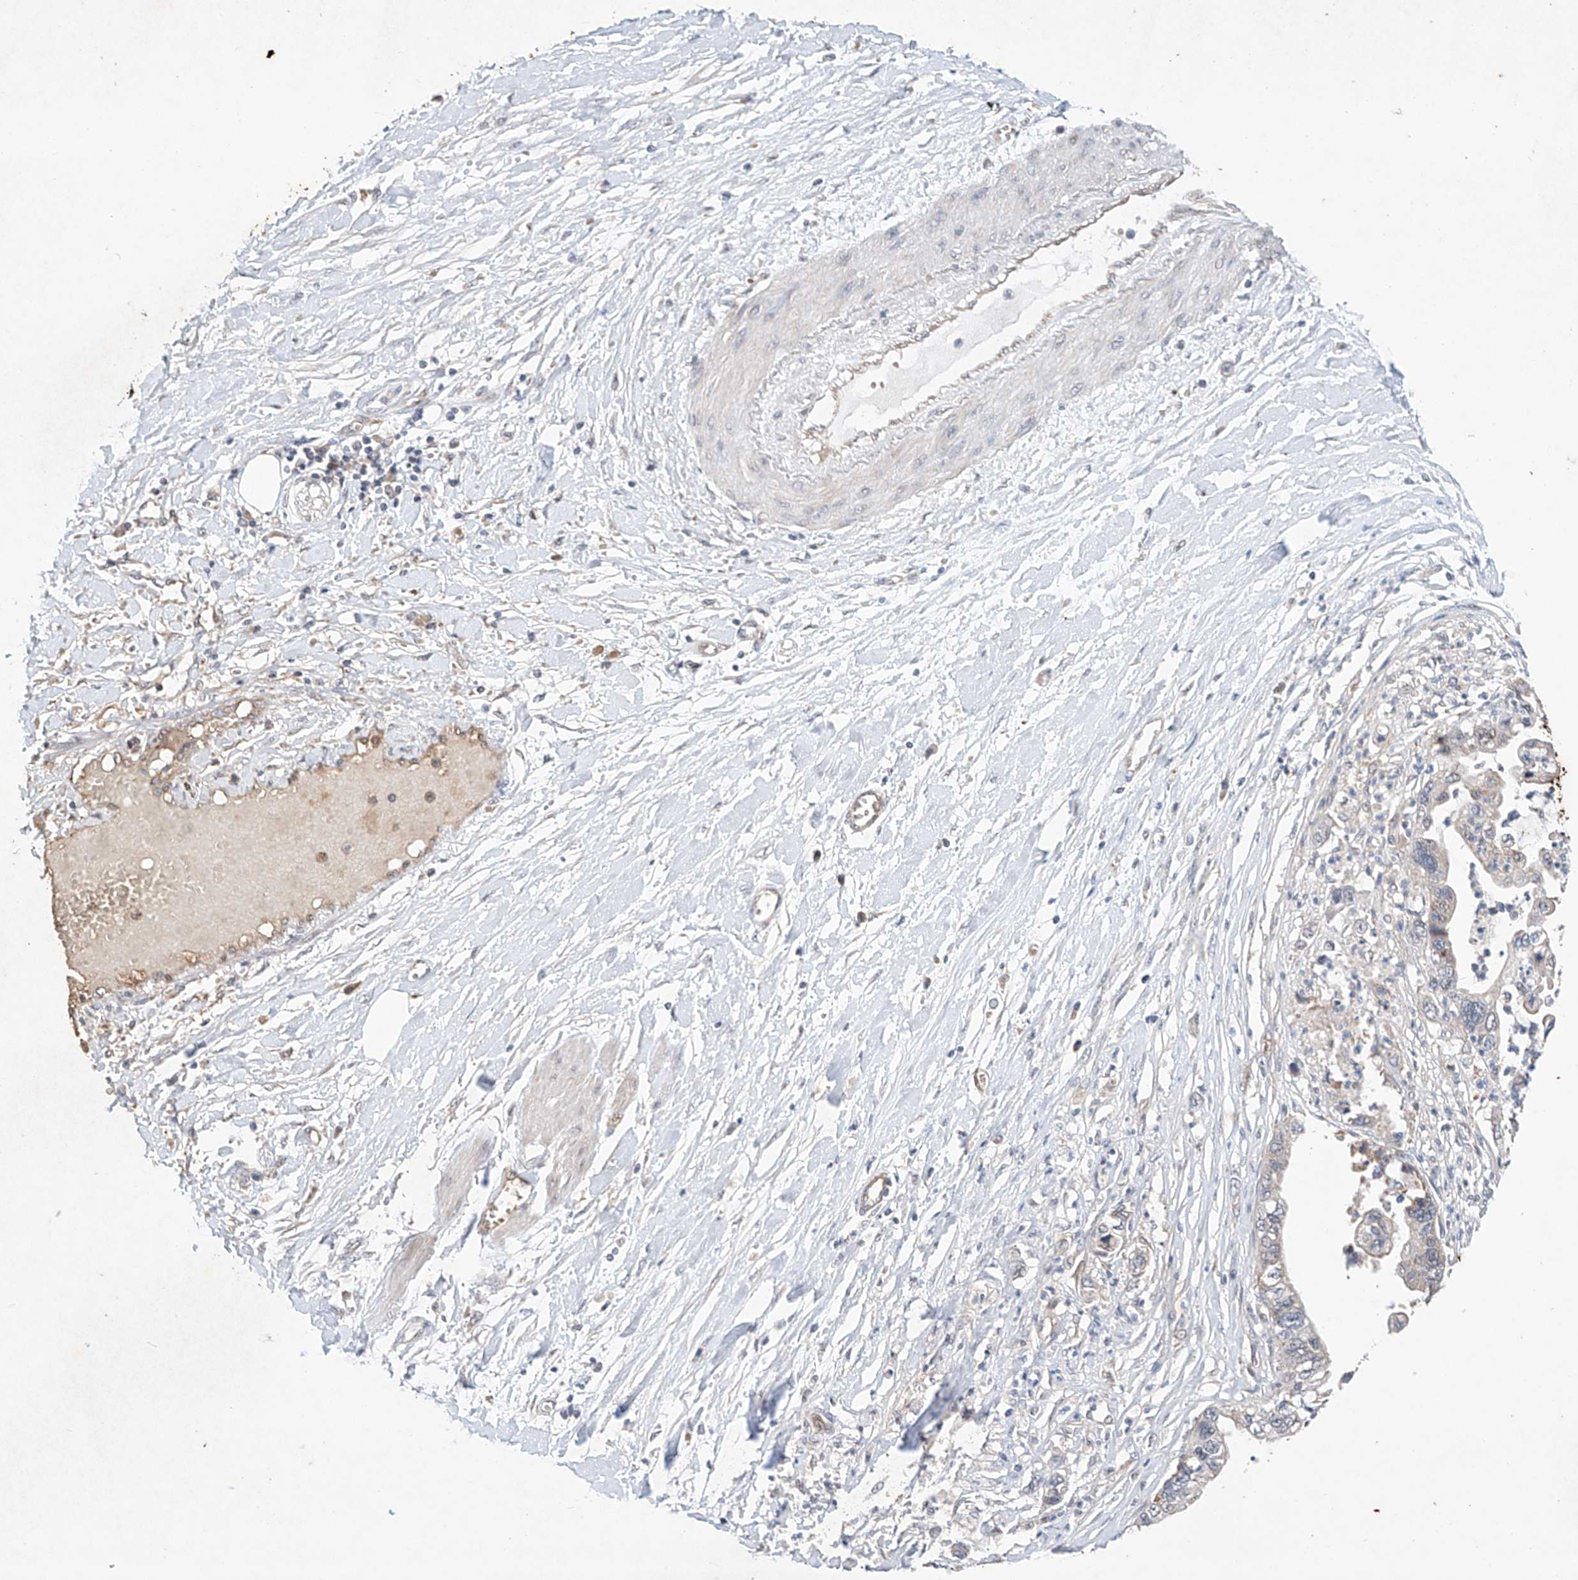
{"staining": {"intensity": "negative", "quantity": "none", "location": "none"}, "tissue": "pancreatic cancer", "cell_type": "Tumor cells", "image_type": "cancer", "snomed": [{"axis": "morphology", "description": "Adenocarcinoma, NOS"}, {"axis": "topography", "description": "Pancreas"}], "caption": "A histopathology image of human pancreatic cancer is negative for staining in tumor cells.", "gene": "FASTK", "patient": {"sex": "male", "age": 56}}